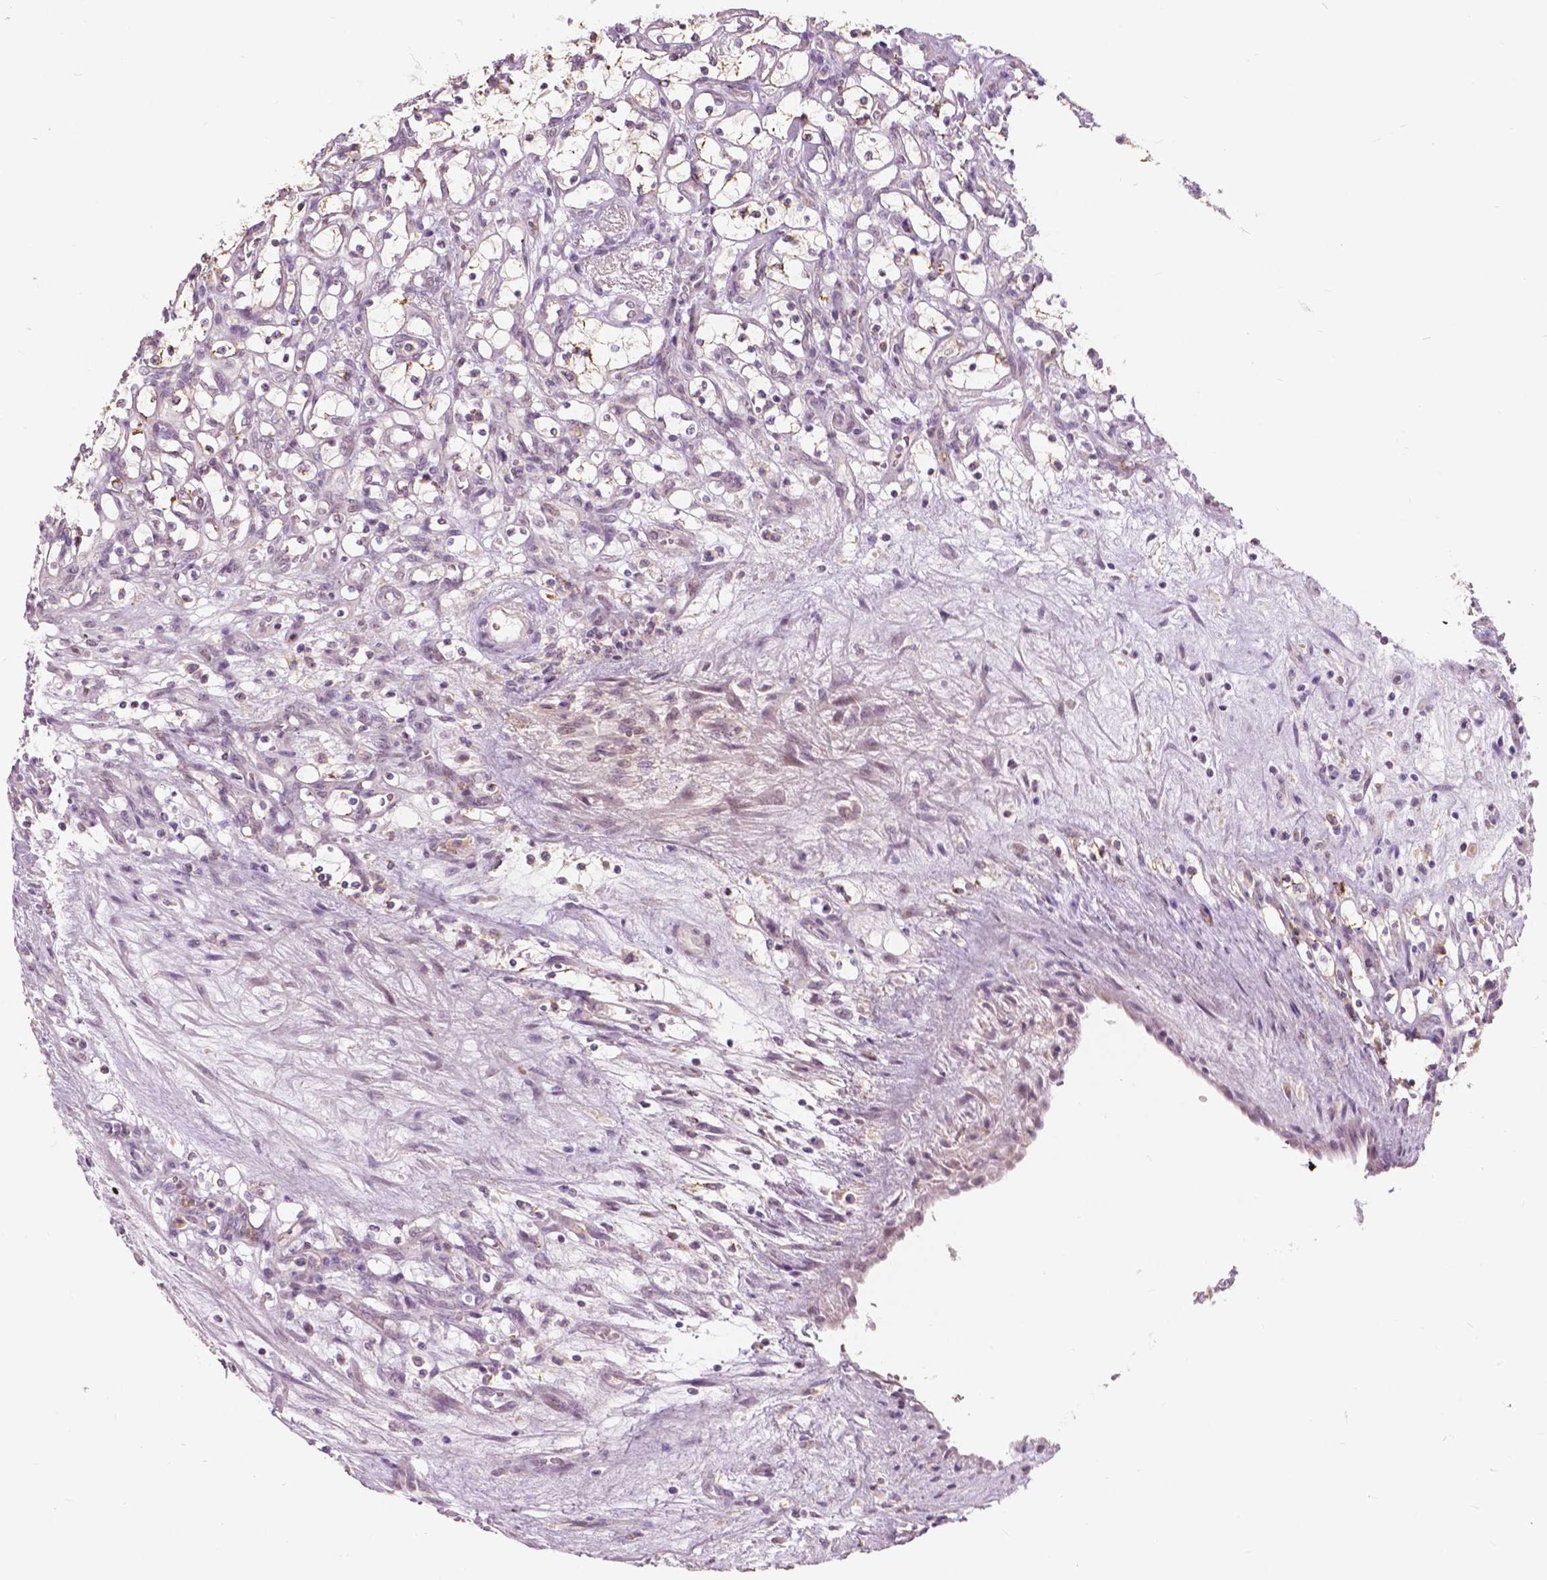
{"staining": {"intensity": "negative", "quantity": "none", "location": "none"}, "tissue": "renal cancer", "cell_type": "Tumor cells", "image_type": "cancer", "snomed": [{"axis": "morphology", "description": "Adenocarcinoma, NOS"}, {"axis": "topography", "description": "Kidney"}], "caption": "IHC micrograph of adenocarcinoma (renal) stained for a protein (brown), which demonstrates no positivity in tumor cells.", "gene": "DLX6", "patient": {"sex": "female", "age": 69}}